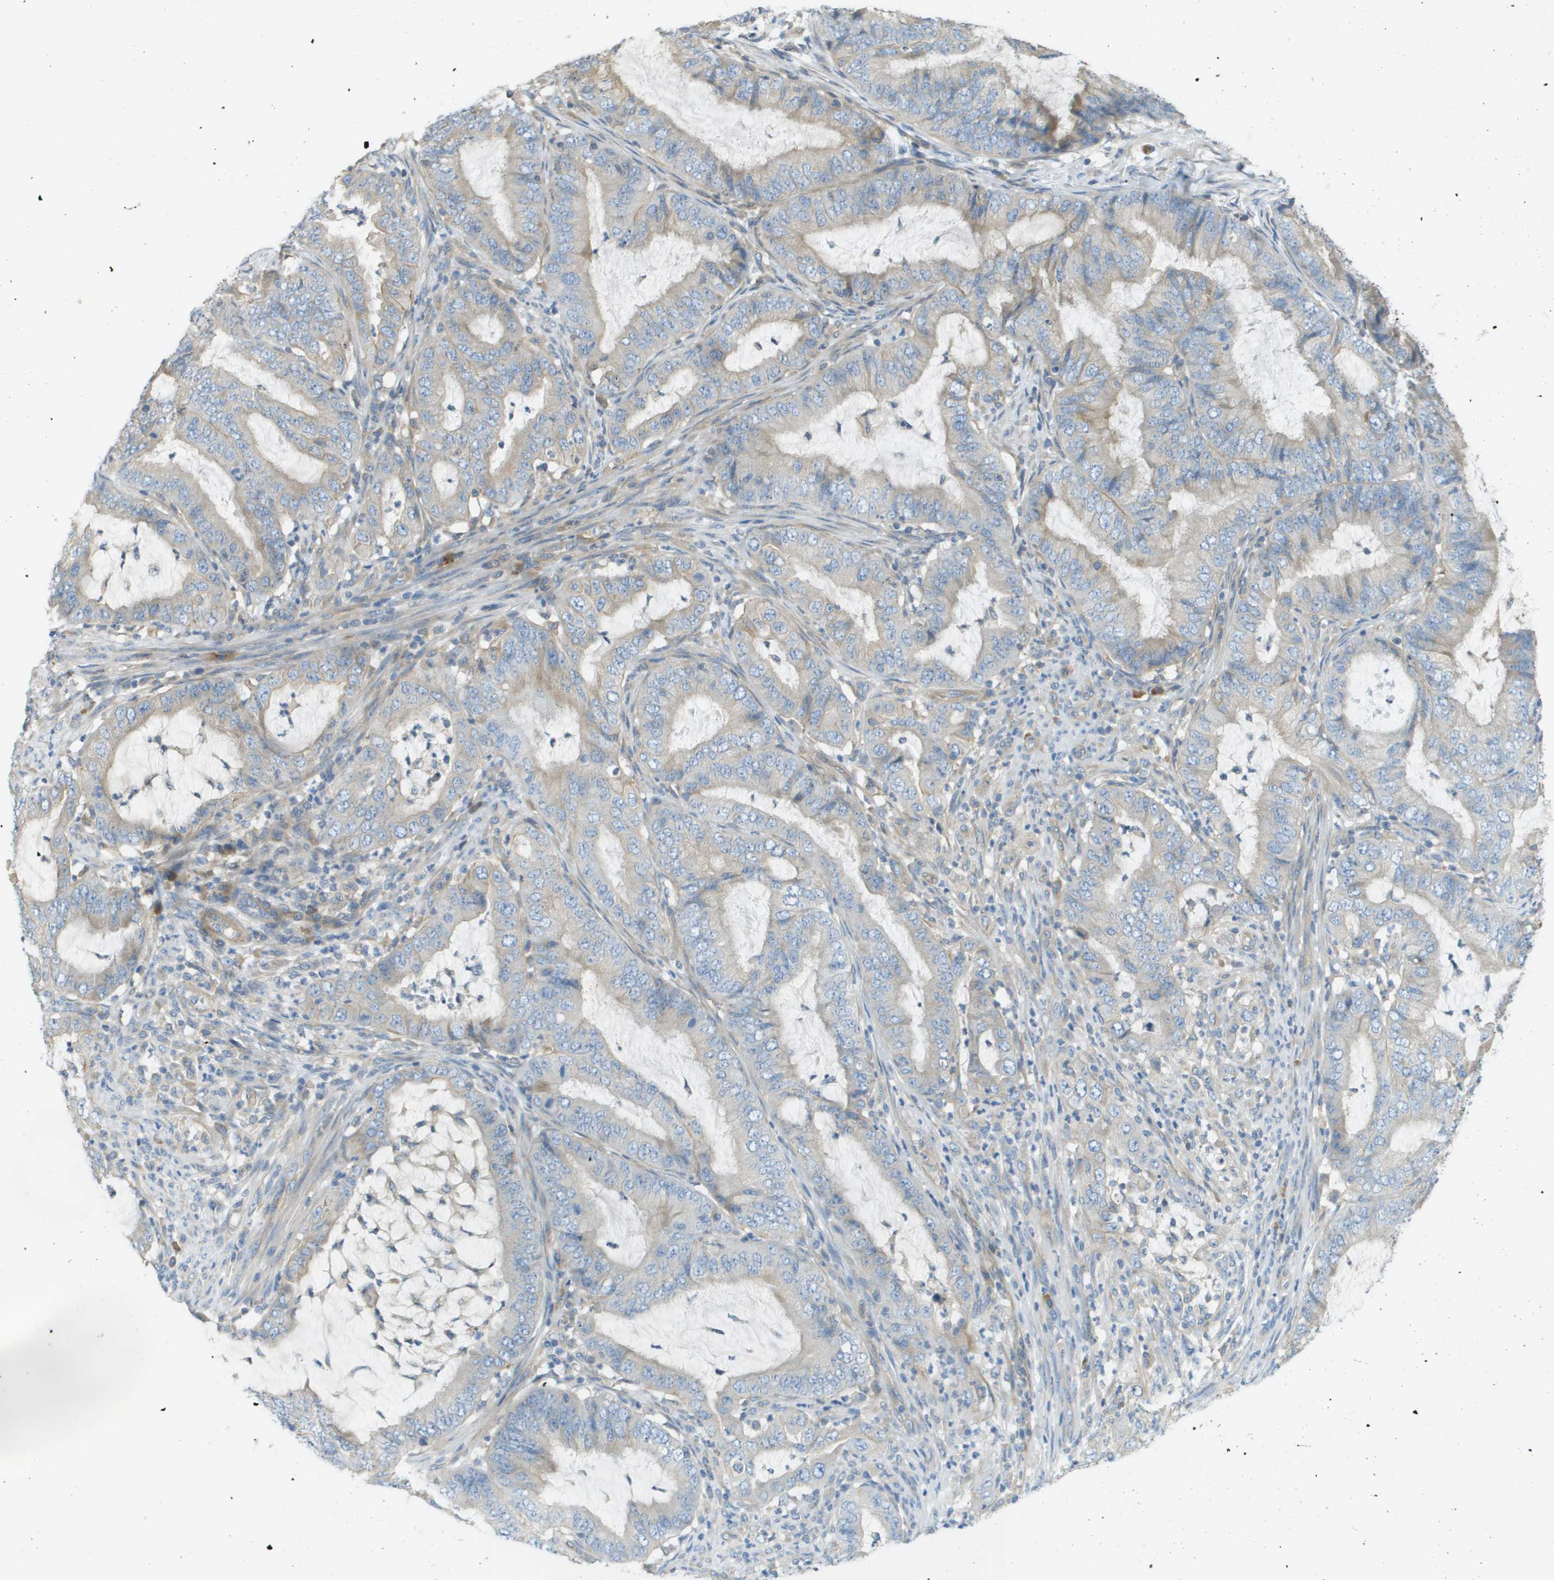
{"staining": {"intensity": "negative", "quantity": "none", "location": "none"}, "tissue": "endometrial cancer", "cell_type": "Tumor cells", "image_type": "cancer", "snomed": [{"axis": "morphology", "description": "Adenocarcinoma, NOS"}, {"axis": "topography", "description": "Endometrium"}], "caption": "Immunohistochemical staining of human endometrial adenocarcinoma shows no significant staining in tumor cells.", "gene": "DNAJB11", "patient": {"sex": "female", "age": 70}}